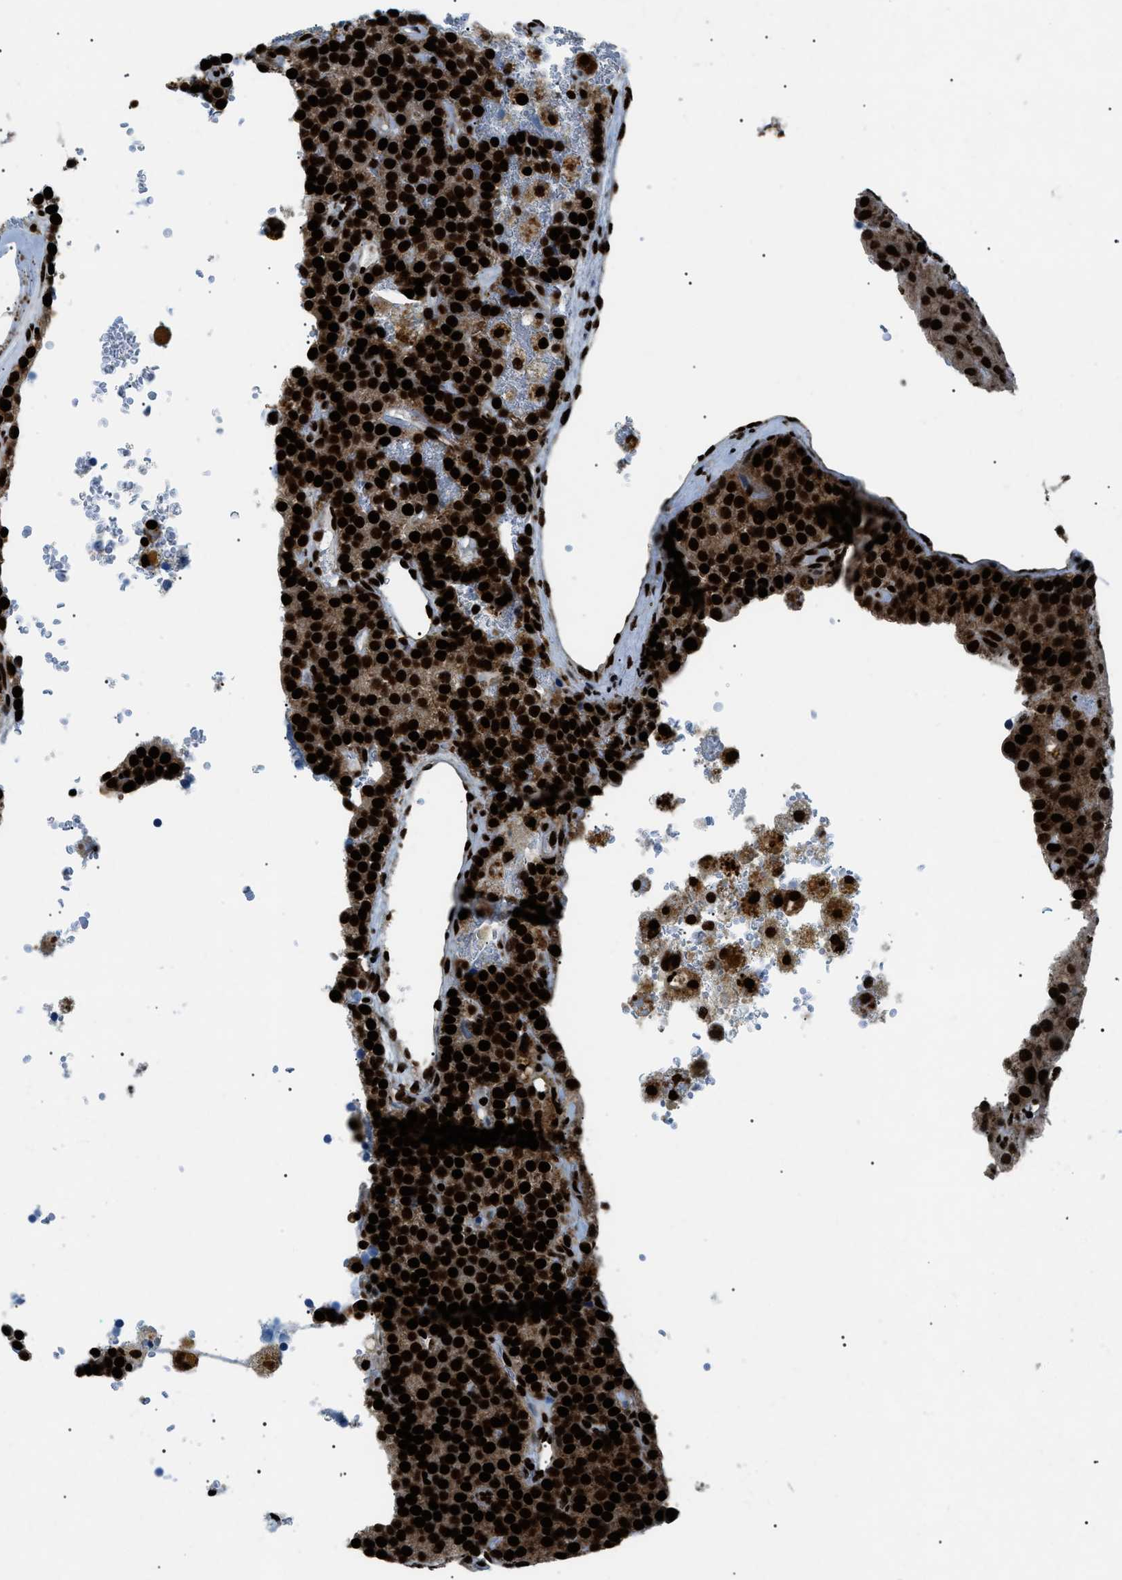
{"staining": {"intensity": "strong", "quantity": ">75%", "location": "nuclear"}, "tissue": "parathyroid gland", "cell_type": "Glandular cells", "image_type": "normal", "snomed": [{"axis": "morphology", "description": "Normal tissue, NOS"}, {"axis": "morphology", "description": "Adenoma, NOS"}, {"axis": "topography", "description": "Parathyroid gland"}], "caption": "A micrograph of parathyroid gland stained for a protein displays strong nuclear brown staining in glandular cells.", "gene": "HNRNPK", "patient": {"sex": "female", "age": 86}}